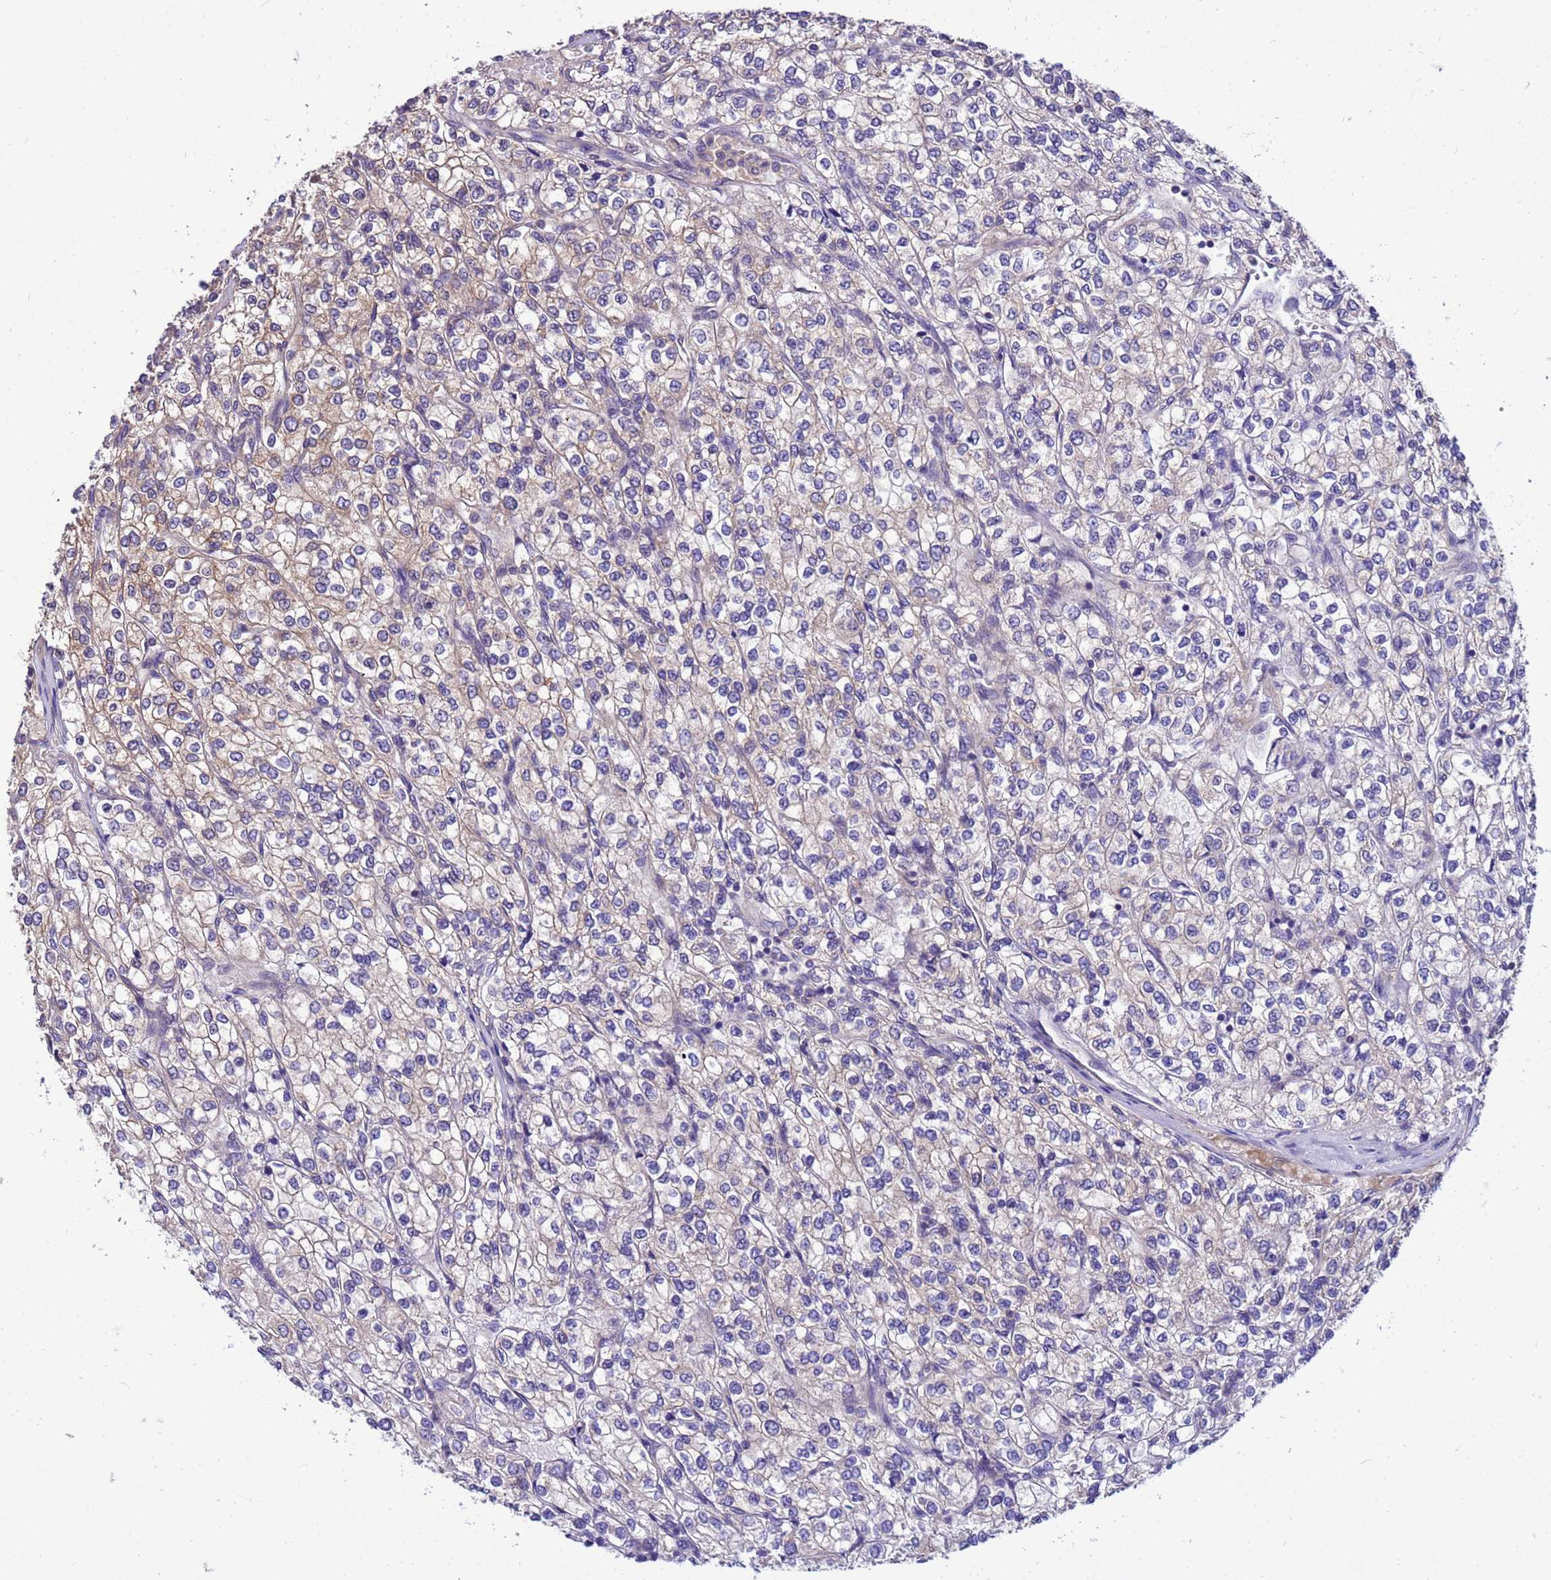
{"staining": {"intensity": "negative", "quantity": "none", "location": "none"}, "tissue": "renal cancer", "cell_type": "Tumor cells", "image_type": "cancer", "snomed": [{"axis": "morphology", "description": "Adenocarcinoma, NOS"}, {"axis": "topography", "description": "Kidney"}], "caption": "Immunohistochemical staining of human renal cancer (adenocarcinoma) reveals no significant positivity in tumor cells.", "gene": "GET3", "patient": {"sex": "male", "age": 80}}